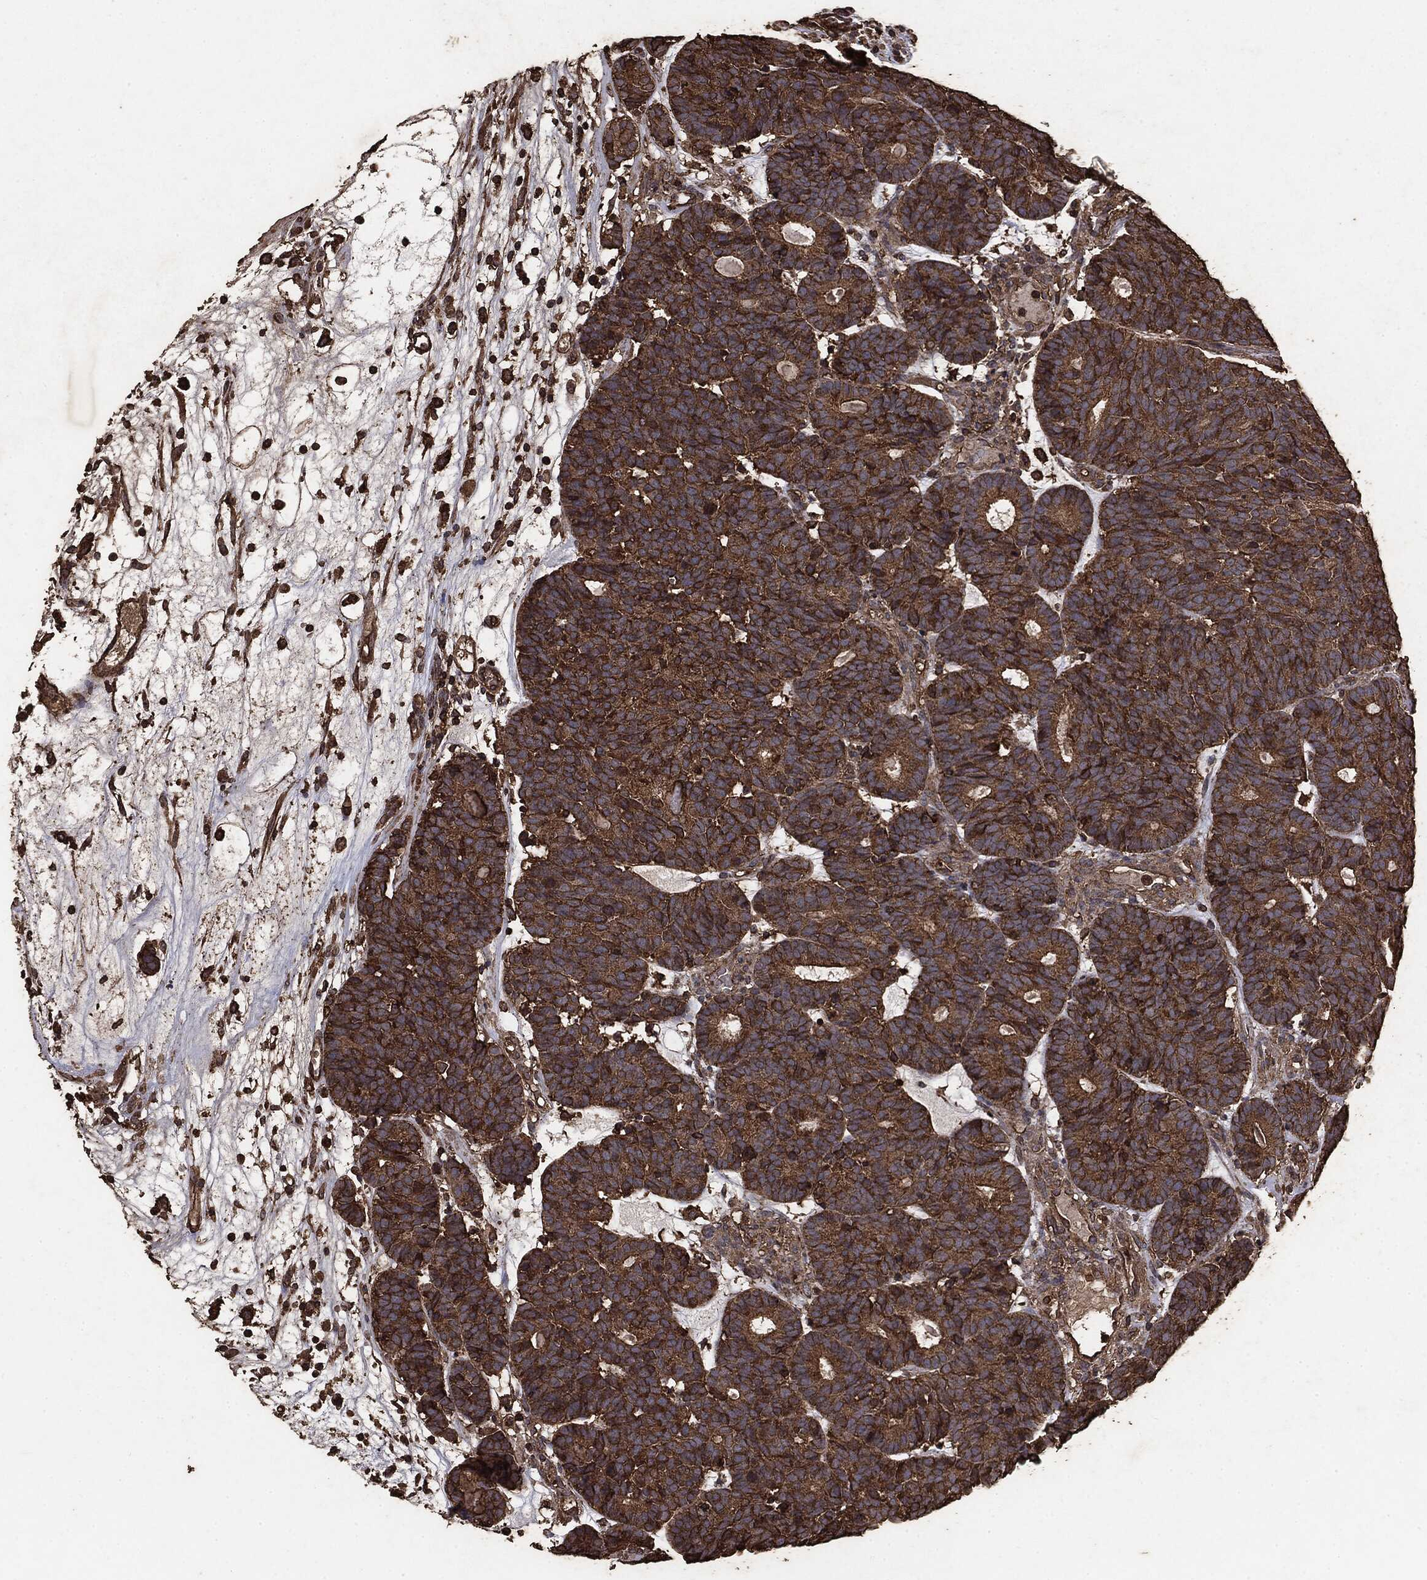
{"staining": {"intensity": "strong", "quantity": ">75%", "location": "cytoplasmic/membranous"}, "tissue": "head and neck cancer", "cell_type": "Tumor cells", "image_type": "cancer", "snomed": [{"axis": "morphology", "description": "Adenocarcinoma, NOS"}, {"axis": "topography", "description": "Head-Neck"}], "caption": "Protein staining by IHC exhibits strong cytoplasmic/membranous expression in approximately >75% of tumor cells in adenocarcinoma (head and neck). The protein of interest is stained brown, and the nuclei are stained in blue (DAB IHC with brightfield microscopy, high magnification).", "gene": "MTOR", "patient": {"sex": "female", "age": 81}}